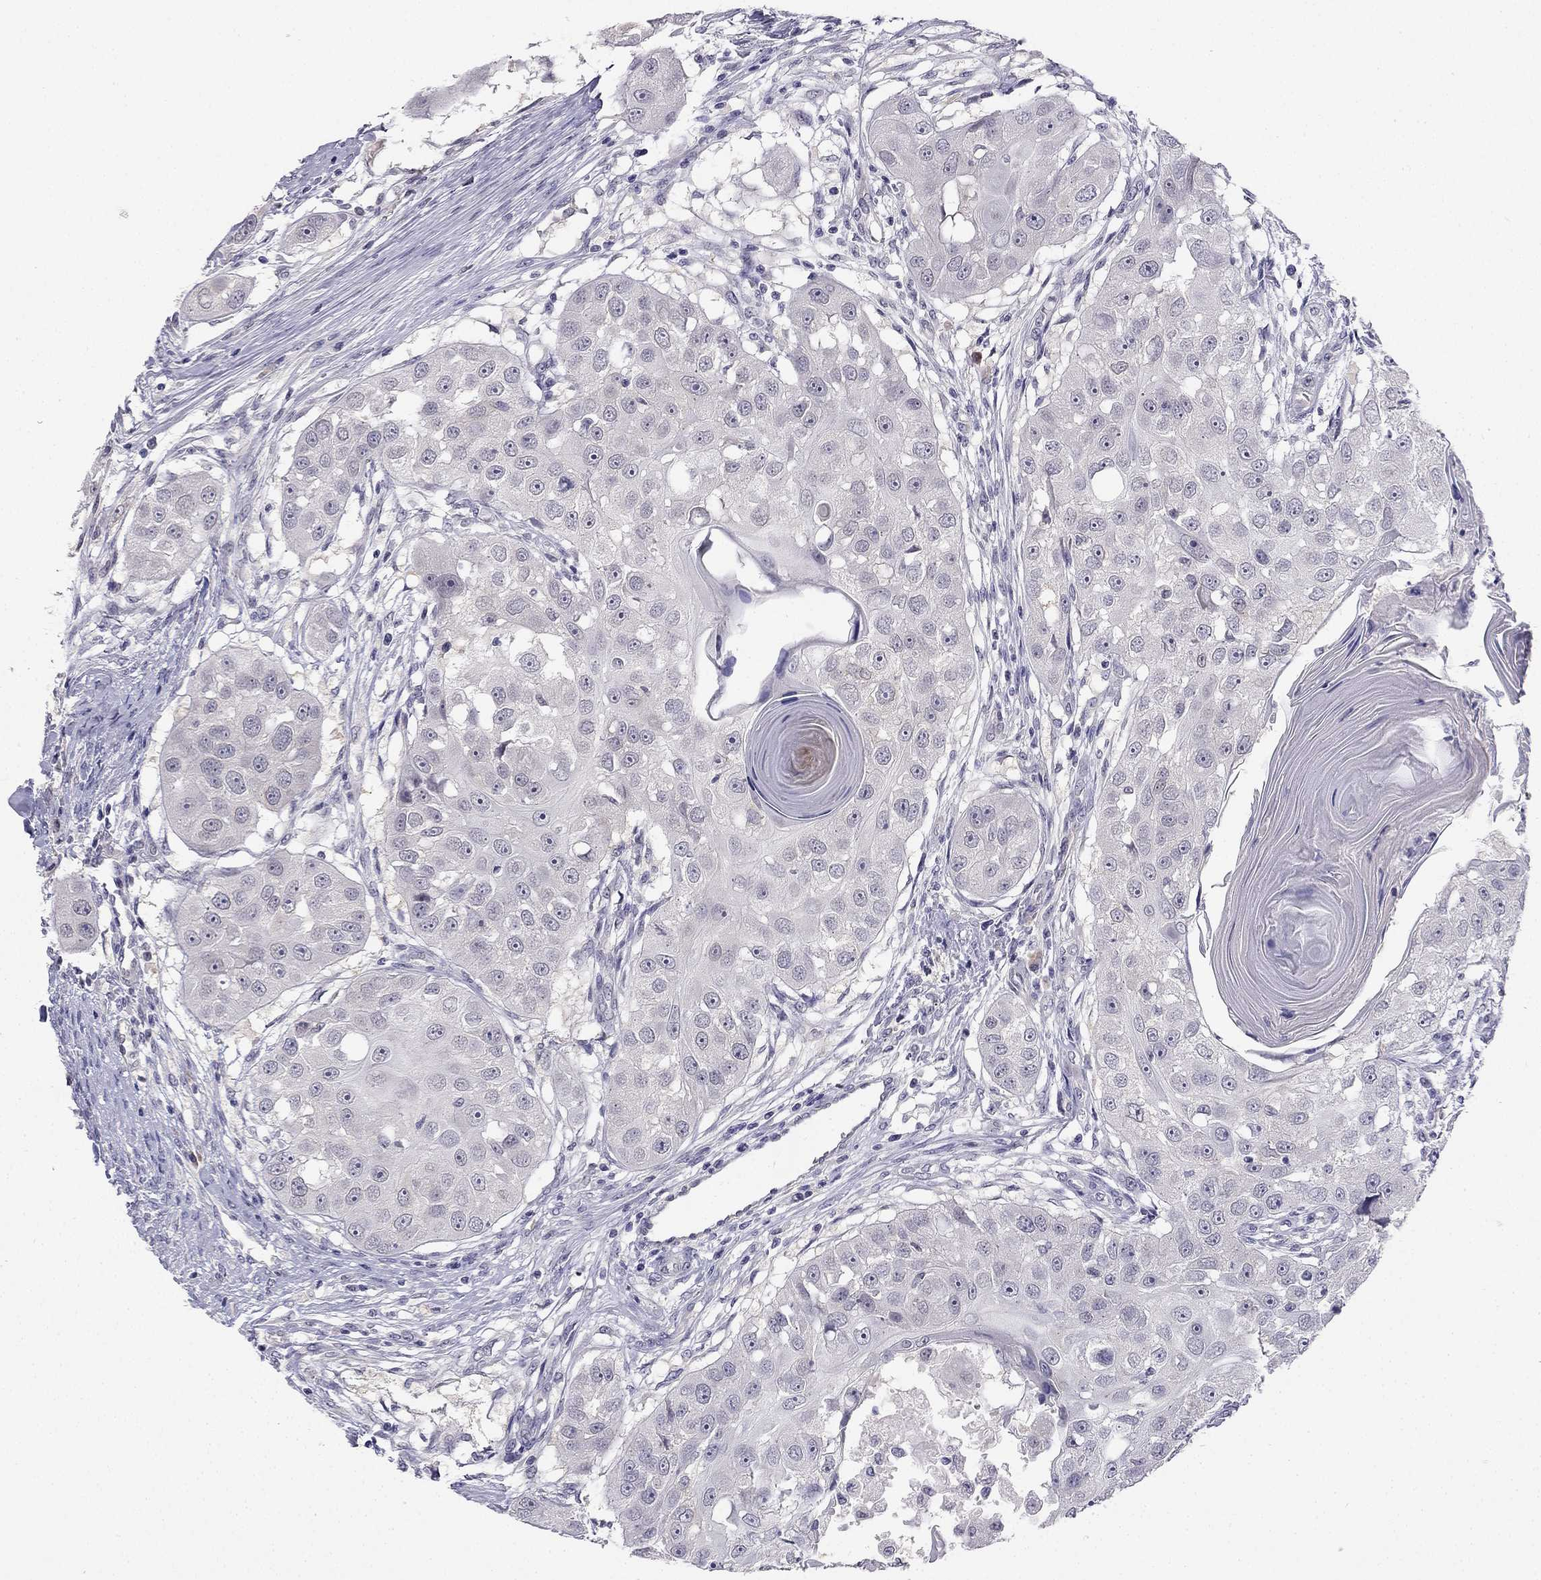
{"staining": {"intensity": "negative", "quantity": "none", "location": "none"}, "tissue": "head and neck cancer", "cell_type": "Tumor cells", "image_type": "cancer", "snomed": [{"axis": "morphology", "description": "Squamous cell carcinoma, NOS"}, {"axis": "topography", "description": "Head-Neck"}], "caption": "A high-resolution photomicrograph shows IHC staining of head and neck cancer, which displays no significant staining in tumor cells. (DAB immunohistochemistry with hematoxylin counter stain).", "gene": "C16orf89", "patient": {"sex": "male", "age": 51}}